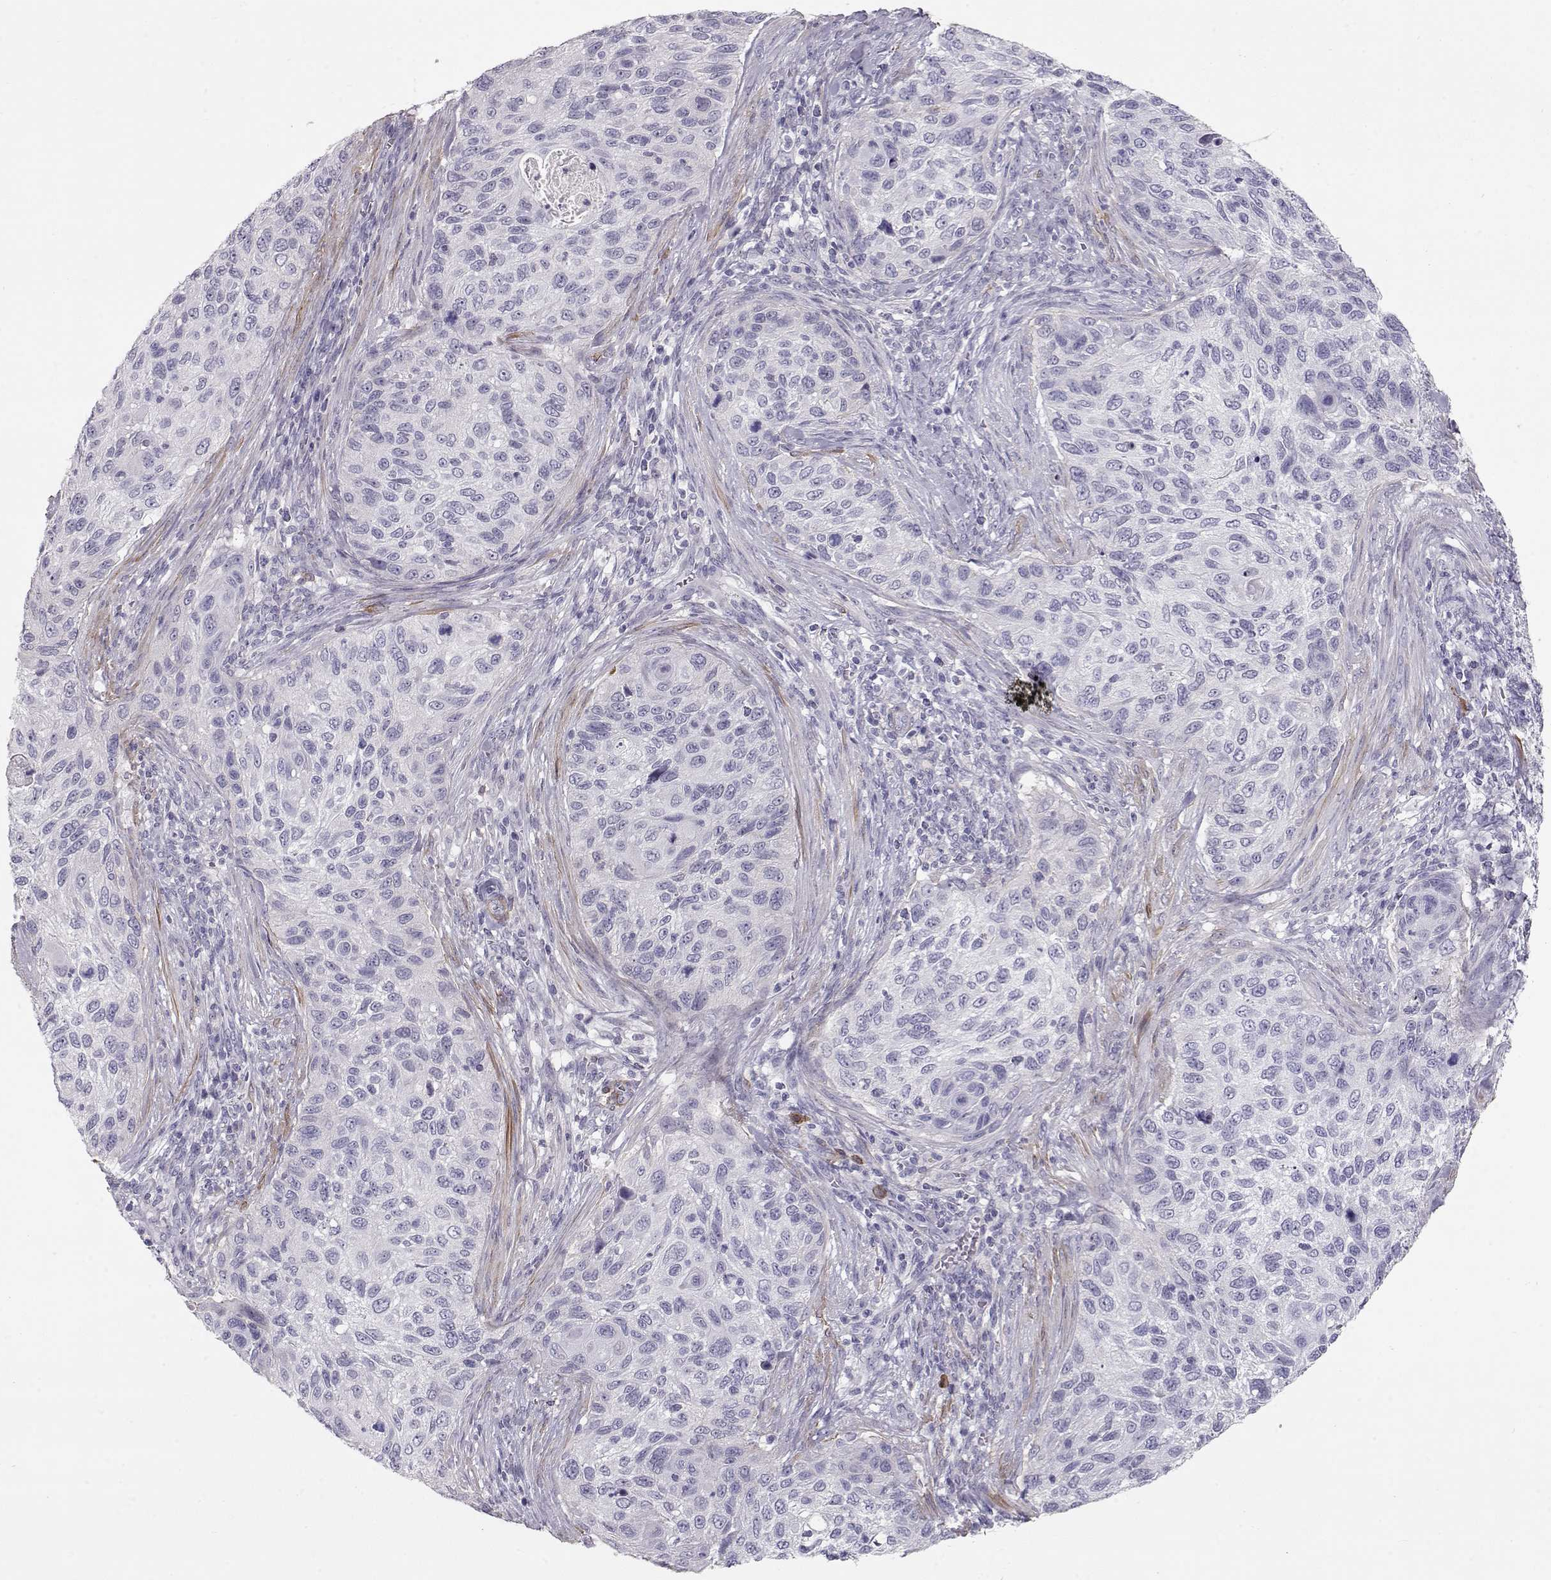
{"staining": {"intensity": "negative", "quantity": "none", "location": "none"}, "tissue": "cervical cancer", "cell_type": "Tumor cells", "image_type": "cancer", "snomed": [{"axis": "morphology", "description": "Squamous cell carcinoma, NOS"}, {"axis": "topography", "description": "Cervix"}], "caption": "Immunohistochemical staining of human cervical cancer (squamous cell carcinoma) demonstrates no significant expression in tumor cells. (DAB IHC visualized using brightfield microscopy, high magnification).", "gene": "SLITRK3", "patient": {"sex": "female", "age": 70}}